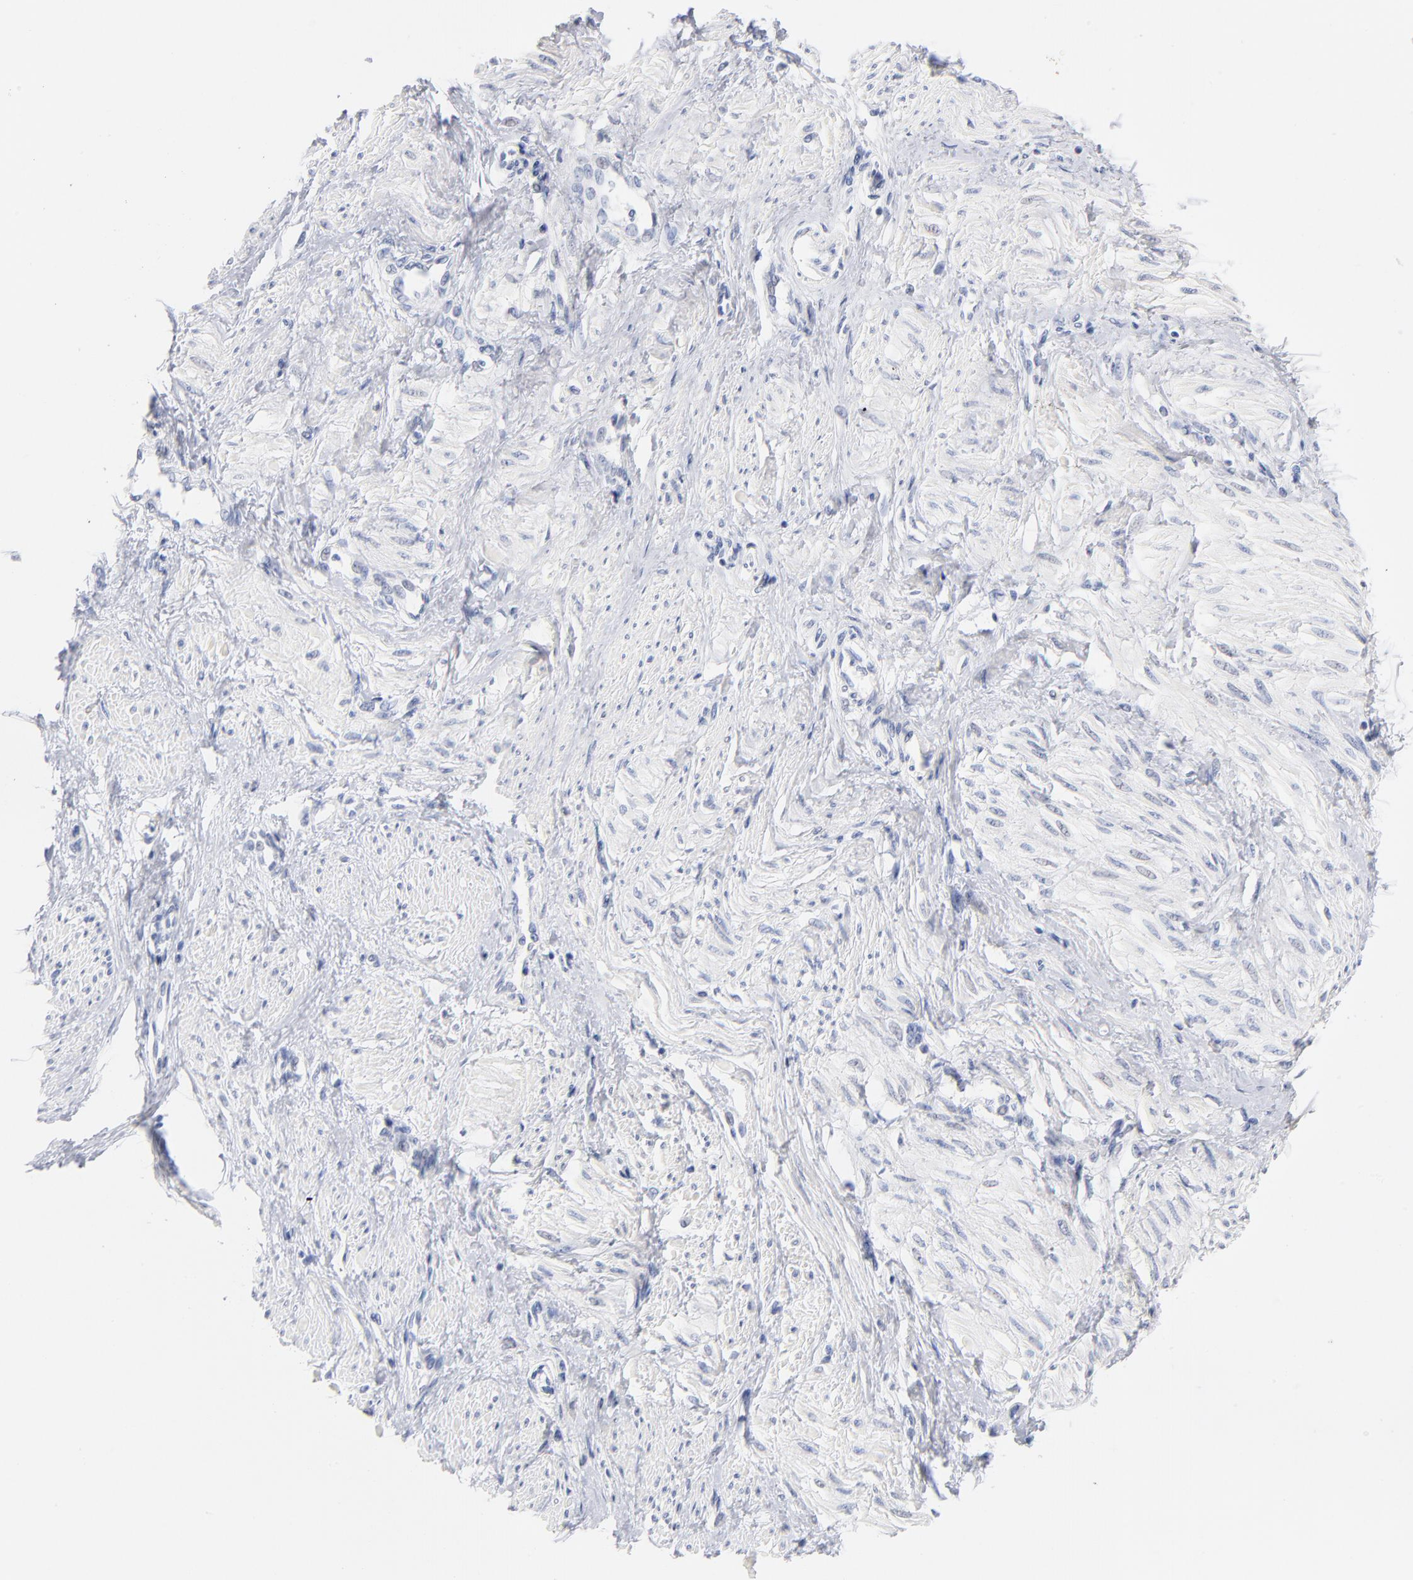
{"staining": {"intensity": "negative", "quantity": "none", "location": "none"}, "tissue": "smooth muscle", "cell_type": "Smooth muscle cells", "image_type": "normal", "snomed": [{"axis": "morphology", "description": "Normal tissue, NOS"}, {"axis": "topography", "description": "Smooth muscle"}, {"axis": "topography", "description": "Uterus"}], "caption": "This is a histopathology image of IHC staining of normal smooth muscle, which shows no positivity in smooth muscle cells. (Brightfield microscopy of DAB immunohistochemistry (IHC) at high magnification).", "gene": "KHNYN", "patient": {"sex": "female", "age": 39}}